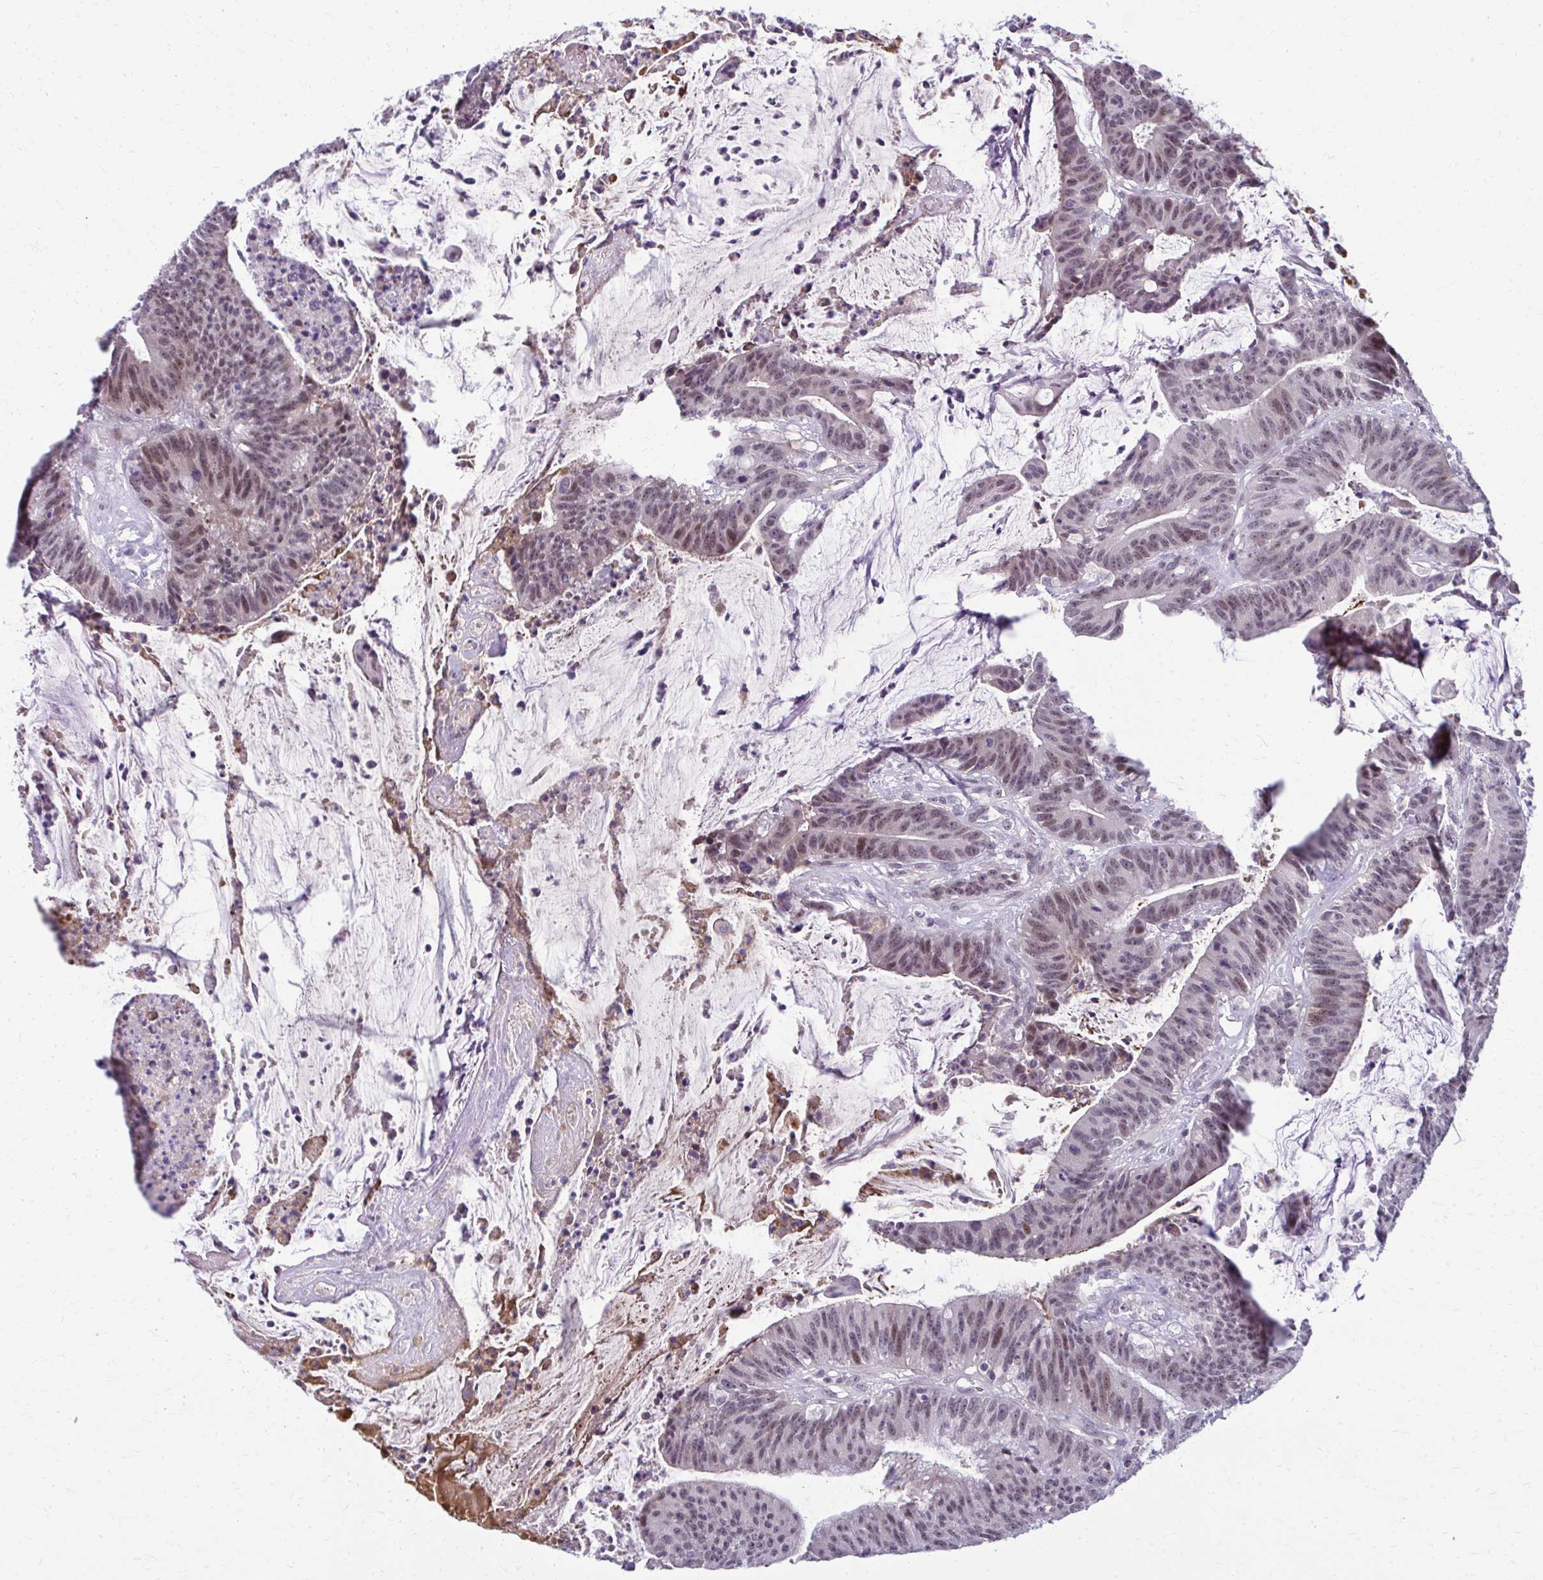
{"staining": {"intensity": "weak", "quantity": "25%-75%", "location": "nuclear"}, "tissue": "colorectal cancer", "cell_type": "Tumor cells", "image_type": "cancer", "snomed": [{"axis": "morphology", "description": "Adenocarcinoma, NOS"}, {"axis": "topography", "description": "Colon"}], "caption": "IHC micrograph of adenocarcinoma (colorectal) stained for a protein (brown), which demonstrates low levels of weak nuclear staining in approximately 25%-75% of tumor cells.", "gene": "MAF1", "patient": {"sex": "female", "age": 78}}